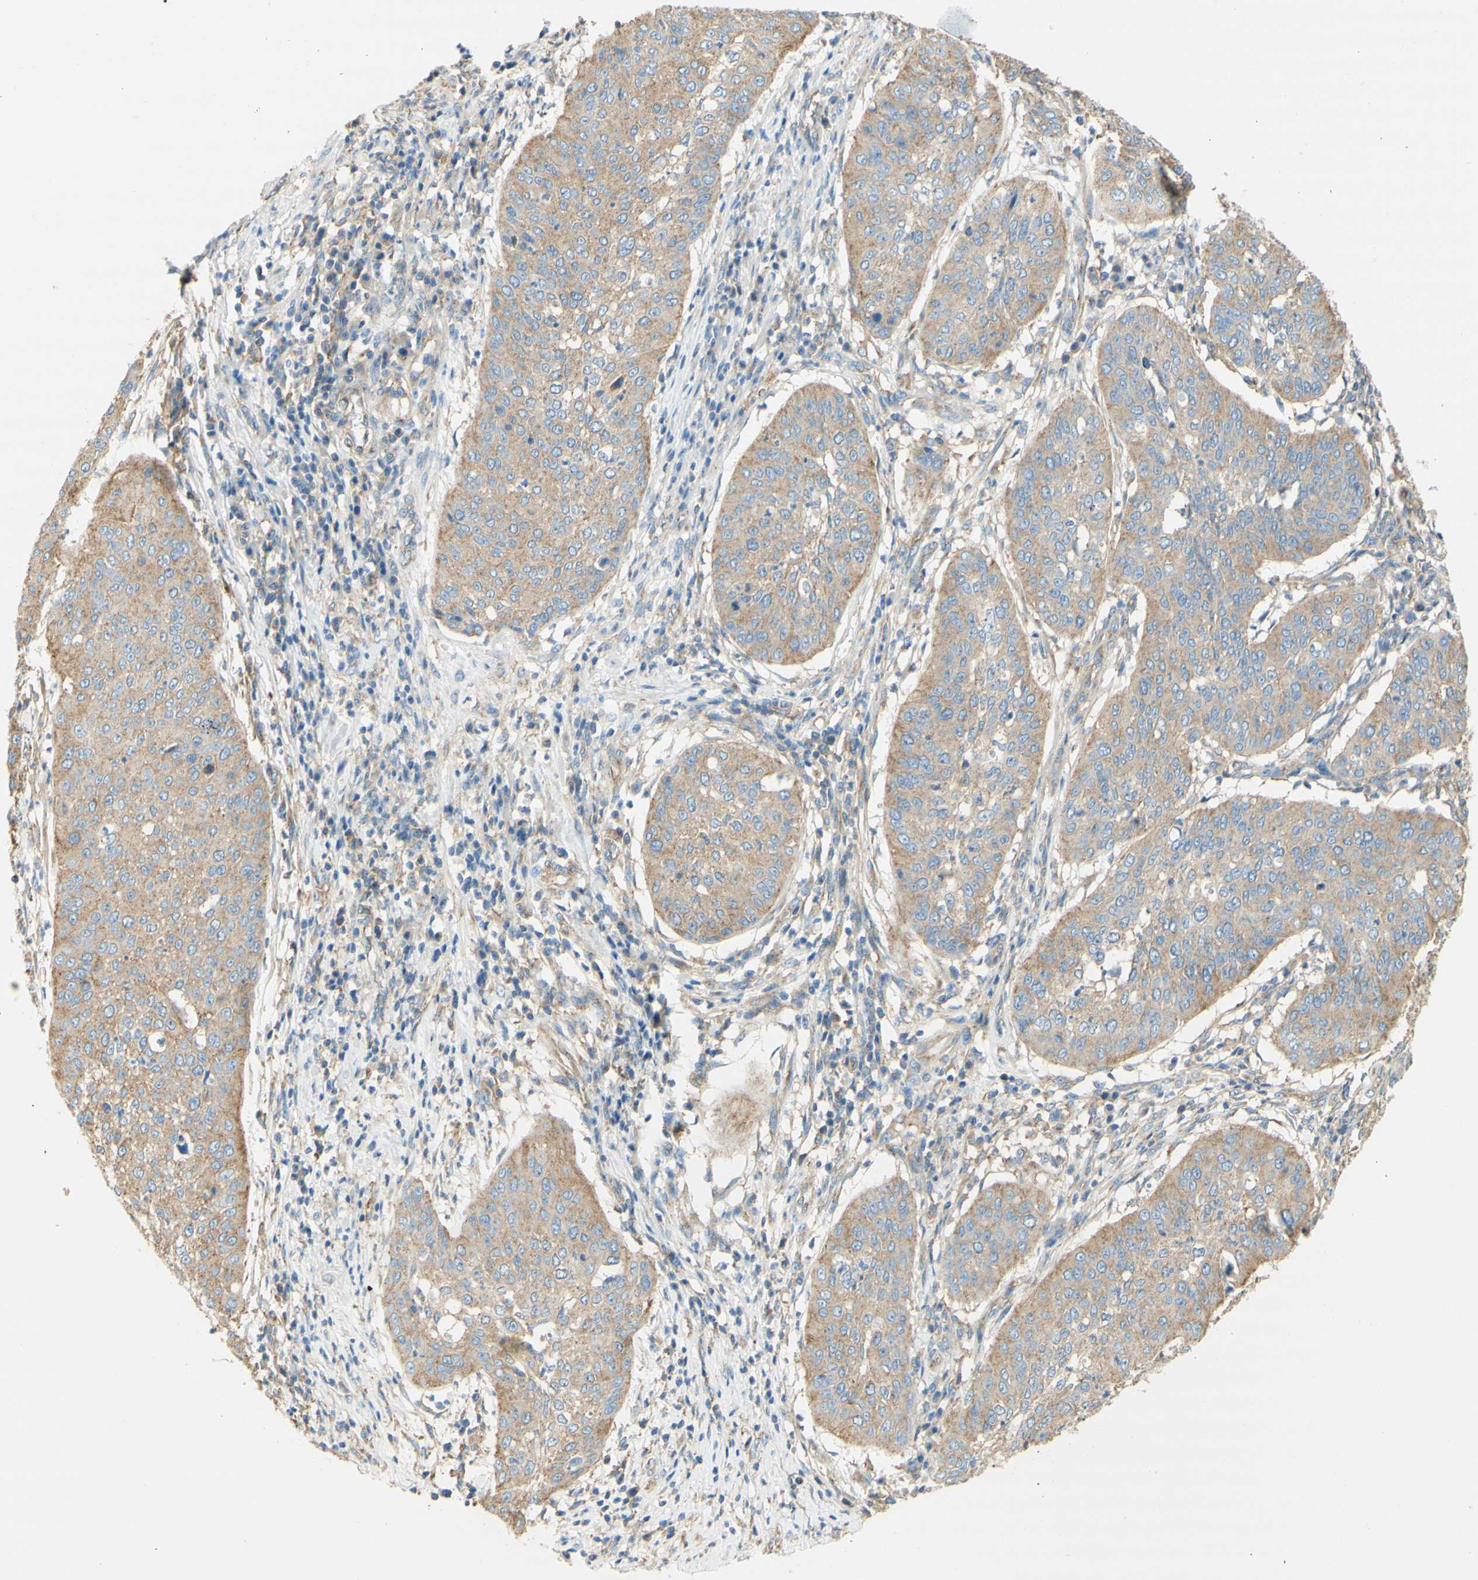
{"staining": {"intensity": "weak", "quantity": ">75%", "location": "cytoplasmic/membranous"}, "tissue": "cervical cancer", "cell_type": "Tumor cells", "image_type": "cancer", "snomed": [{"axis": "morphology", "description": "Normal tissue, NOS"}, {"axis": "morphology", "description": "Squamous cell carcinoma, NOS"}, {"axis": "topography", "description": "Cervix"}], "caption": "Cervical cancer tissue displays weak cytoplasmic/membranous staining in about >75% of tumor cells", "gene": "CLTC", "patient": {"sex": "female", "age": 39}}